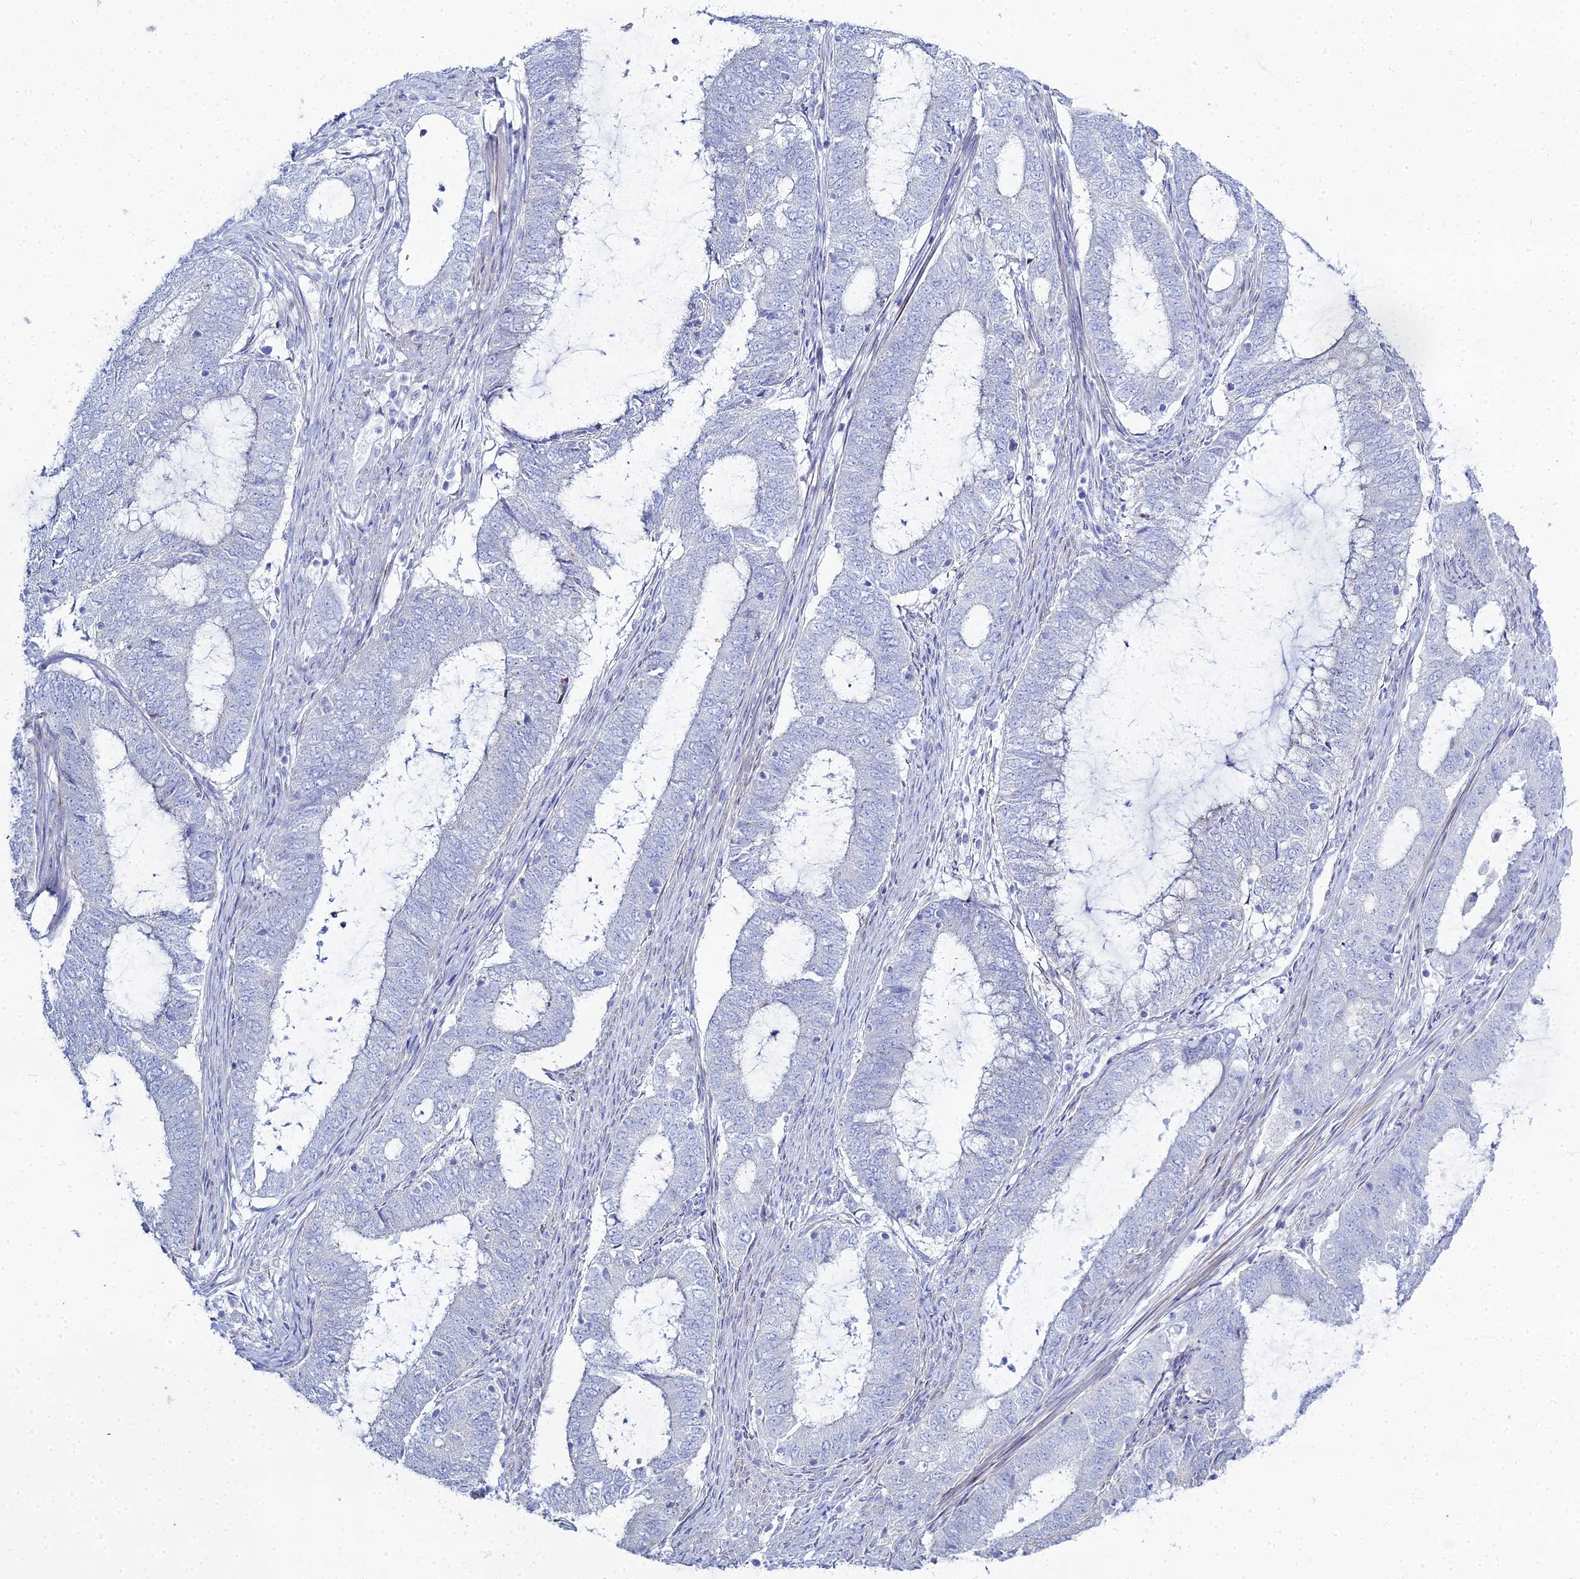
{"staining": {"intensity": "negative", "quantity": "none", "location": "none"}, "tissue": "endometrial cancer", "cell_type": "Tumor cells", "image_type": "cancer", "snomed": [{"axis": "morphology", "description": "Adenocarcinoma, NOS"}, {"axis": "topography", "description": "Endometrium"}], "caption": "Immunohistochemistry histopathology image of neoplastic tissue: human endometrial cancer stained with DAB demonstrates no significant protein expression in tumor cells.", "gene": "DHX34", "patient": {"sex": "female", "age": 51}}